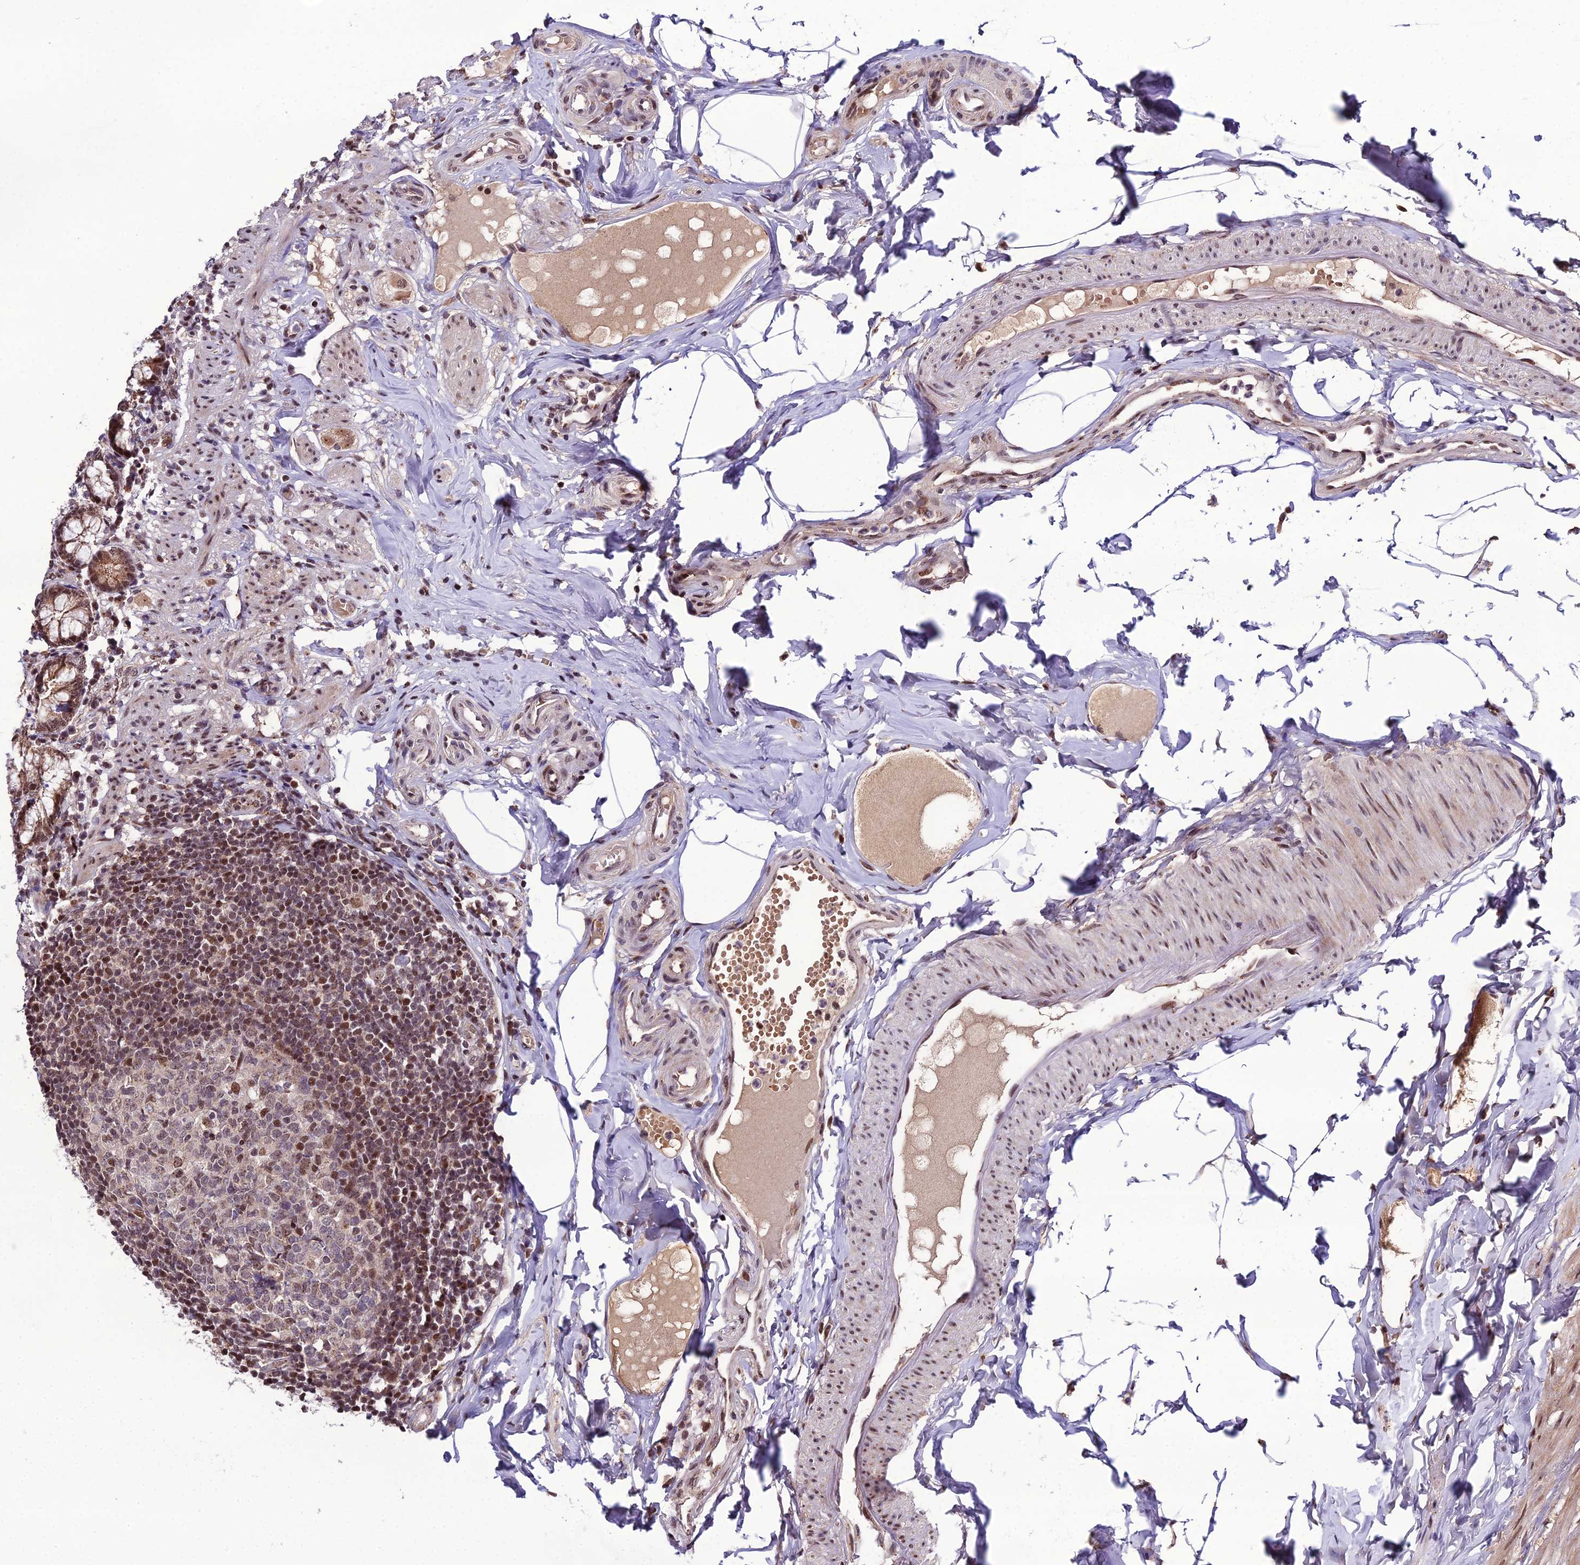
{"staining": {"intensity": "moderate", "quantity": ">75%", "location": "cytoplasmic/membranous,nuclear"}, "tissue": "appendix", "cell_type": "Glandular cells", "image_type": "normal", "snomed": [{"axis": "morphology", "description": "Normal tissue, NOS"}, {"axis": "topography", "description": "Appendix"}], "caption": "Immunohistochemical staining of normal appendix exhibits medium levels of moderate cytoplasmic/membranous,nuclear expression in approximately >75% of glandular cells.", "gene": "ARL2", "patient": {"sex": "male", "age": 55}}